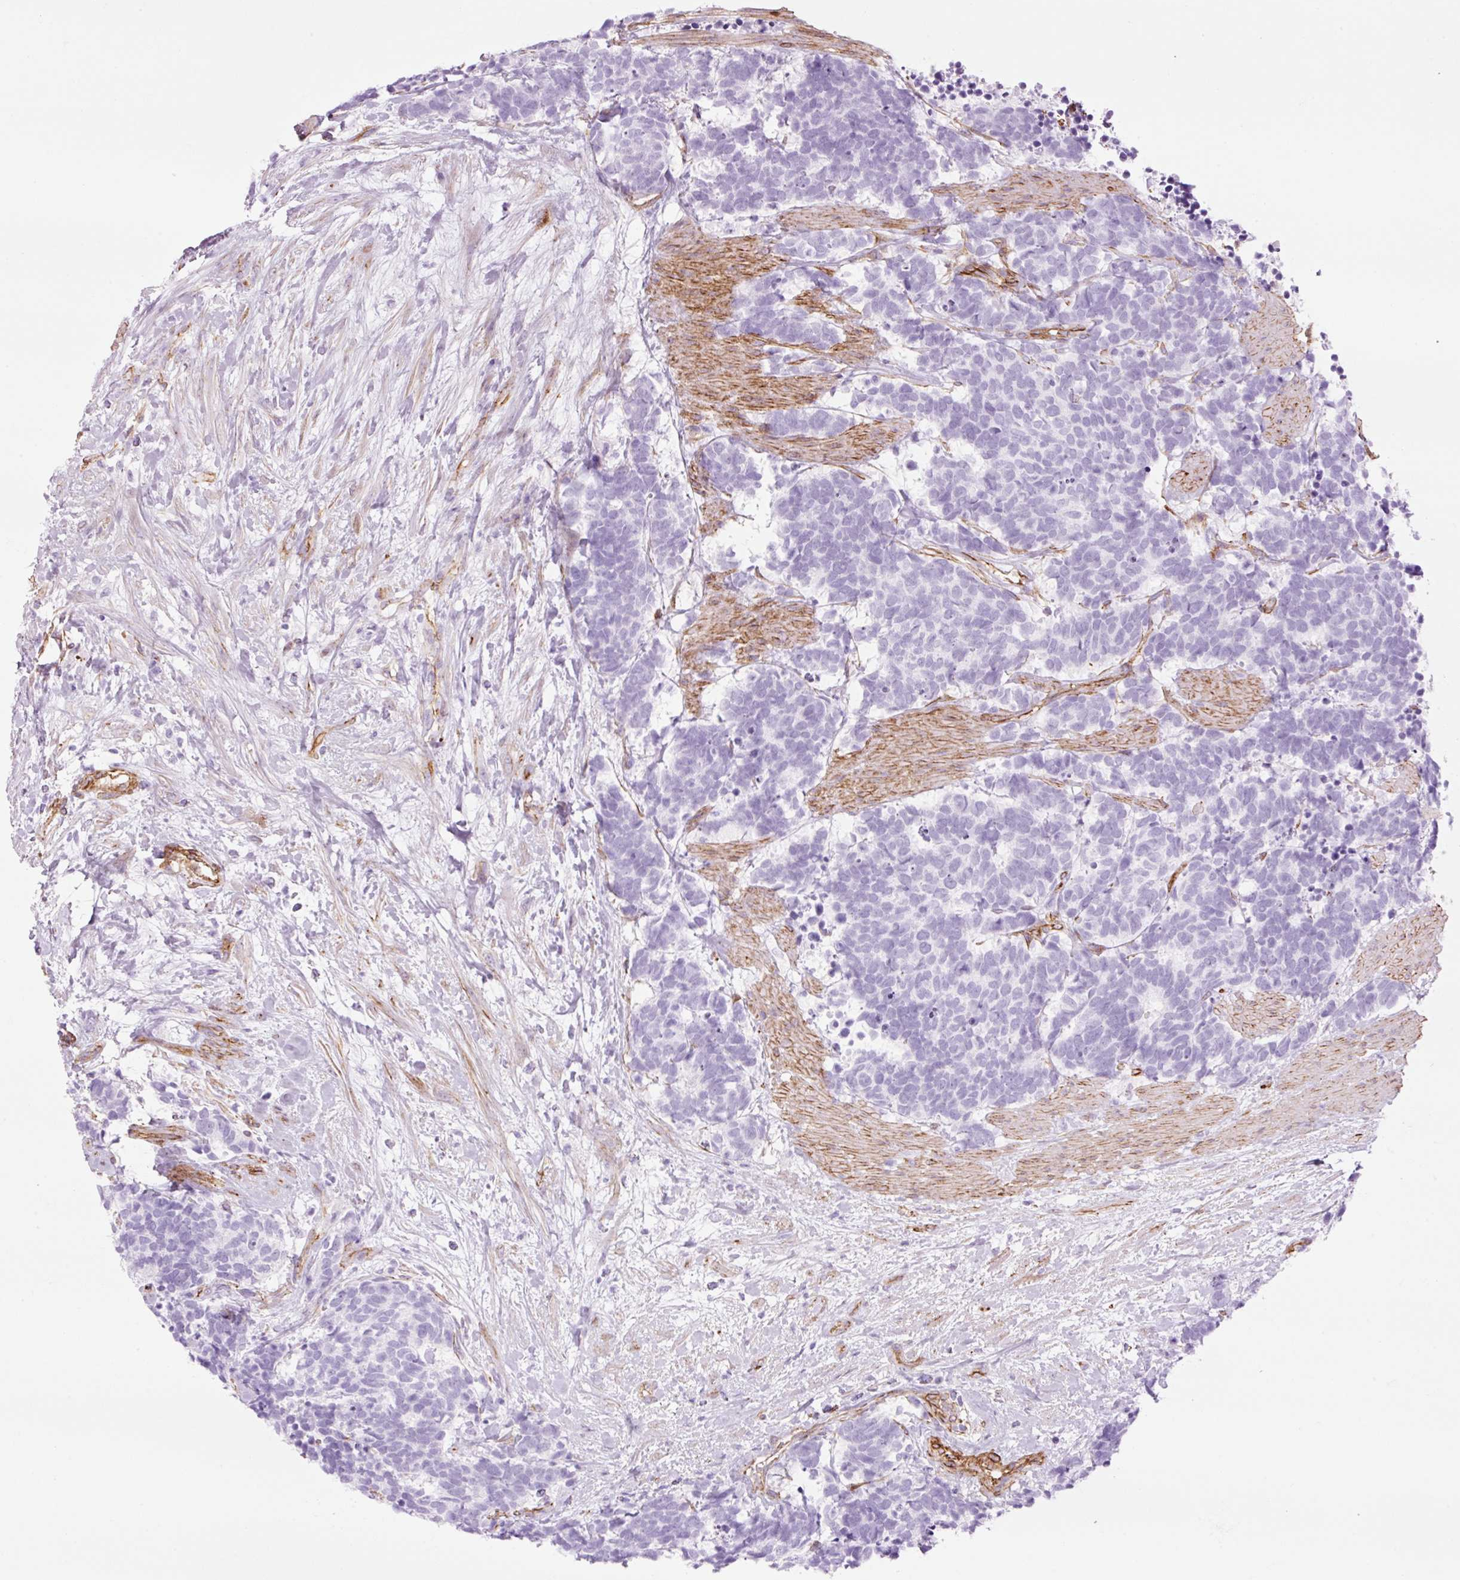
{"staining": {"intensity": "negative", "quantity": "none", "location": "none"}, "tissue": "carcinoid", "cell_type": "Tumor cells", "image_type": "cancer", "snomed": [{"axis": "morphology", "description": "Carcinoma, NOS"}, {"axis": "morphology", "description": "Carcinoid, malignant, NOS"}, {"axis": "topography", "description": "Prostate"}], "caption": "Protein analysis of carcinoid reveals no significant positivity in tumor cells.", "gene": "CAV1", "patient": {"sex": "male", "age": 57}}